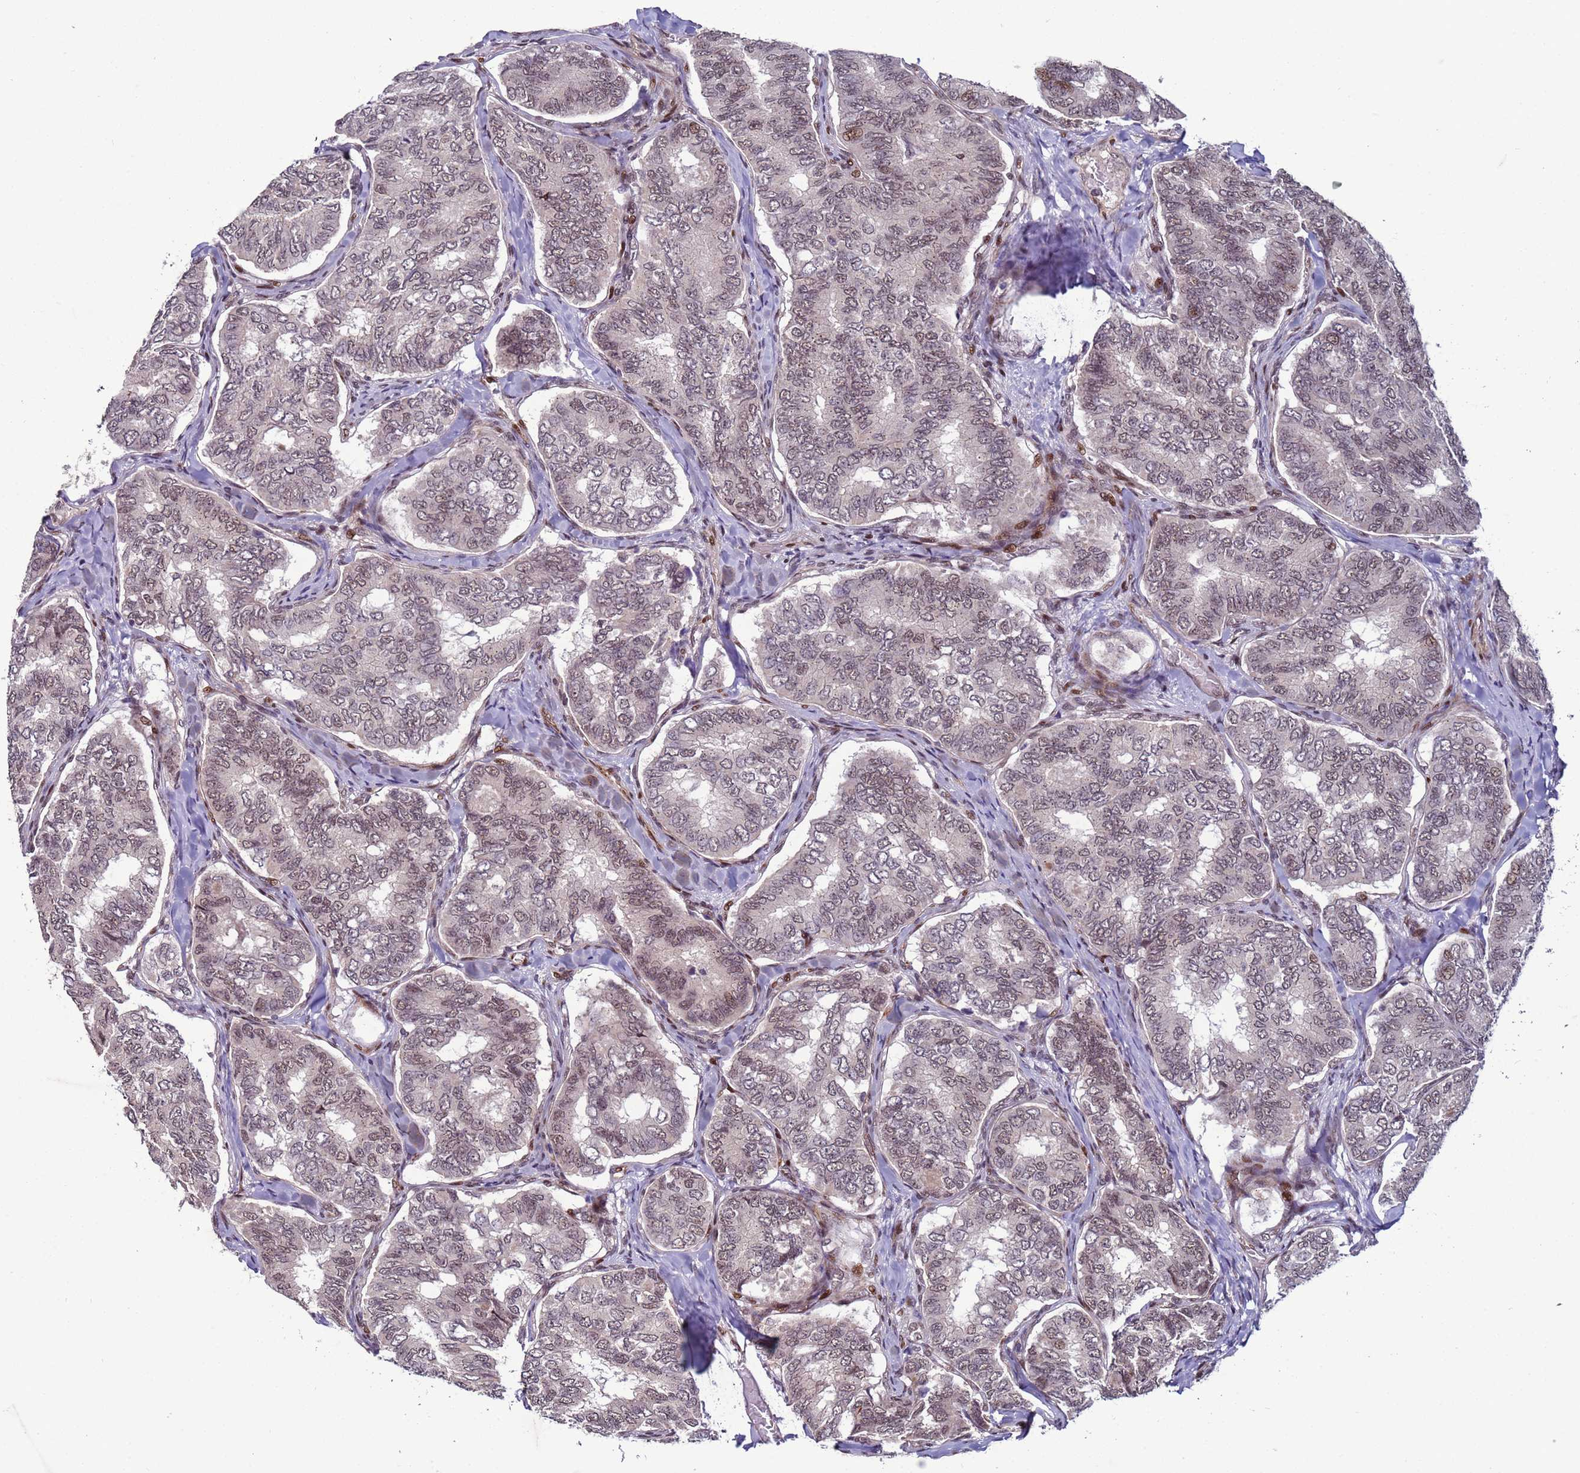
{"staining": {"intensity": "weak", "quantity": ">75%", "location": "nuclear"}, "tissue": "thyroid cancer", "cell_type": "Tumor cells", "image_type": "cancer", "snomed": [{"axis": "morphology", "description": "Papillary adenocarcinoma, NOS"}, {"axis": "topography", "description": "Thyroid gland"}], "caption": "A low amount of weak nuclear expression is seen in approximately >75% of tumor cells in papillary adenocarcinoma (thyroid) tissue.", "gene": "SHC3", "patient": {"sex": "female", "age": 35}}